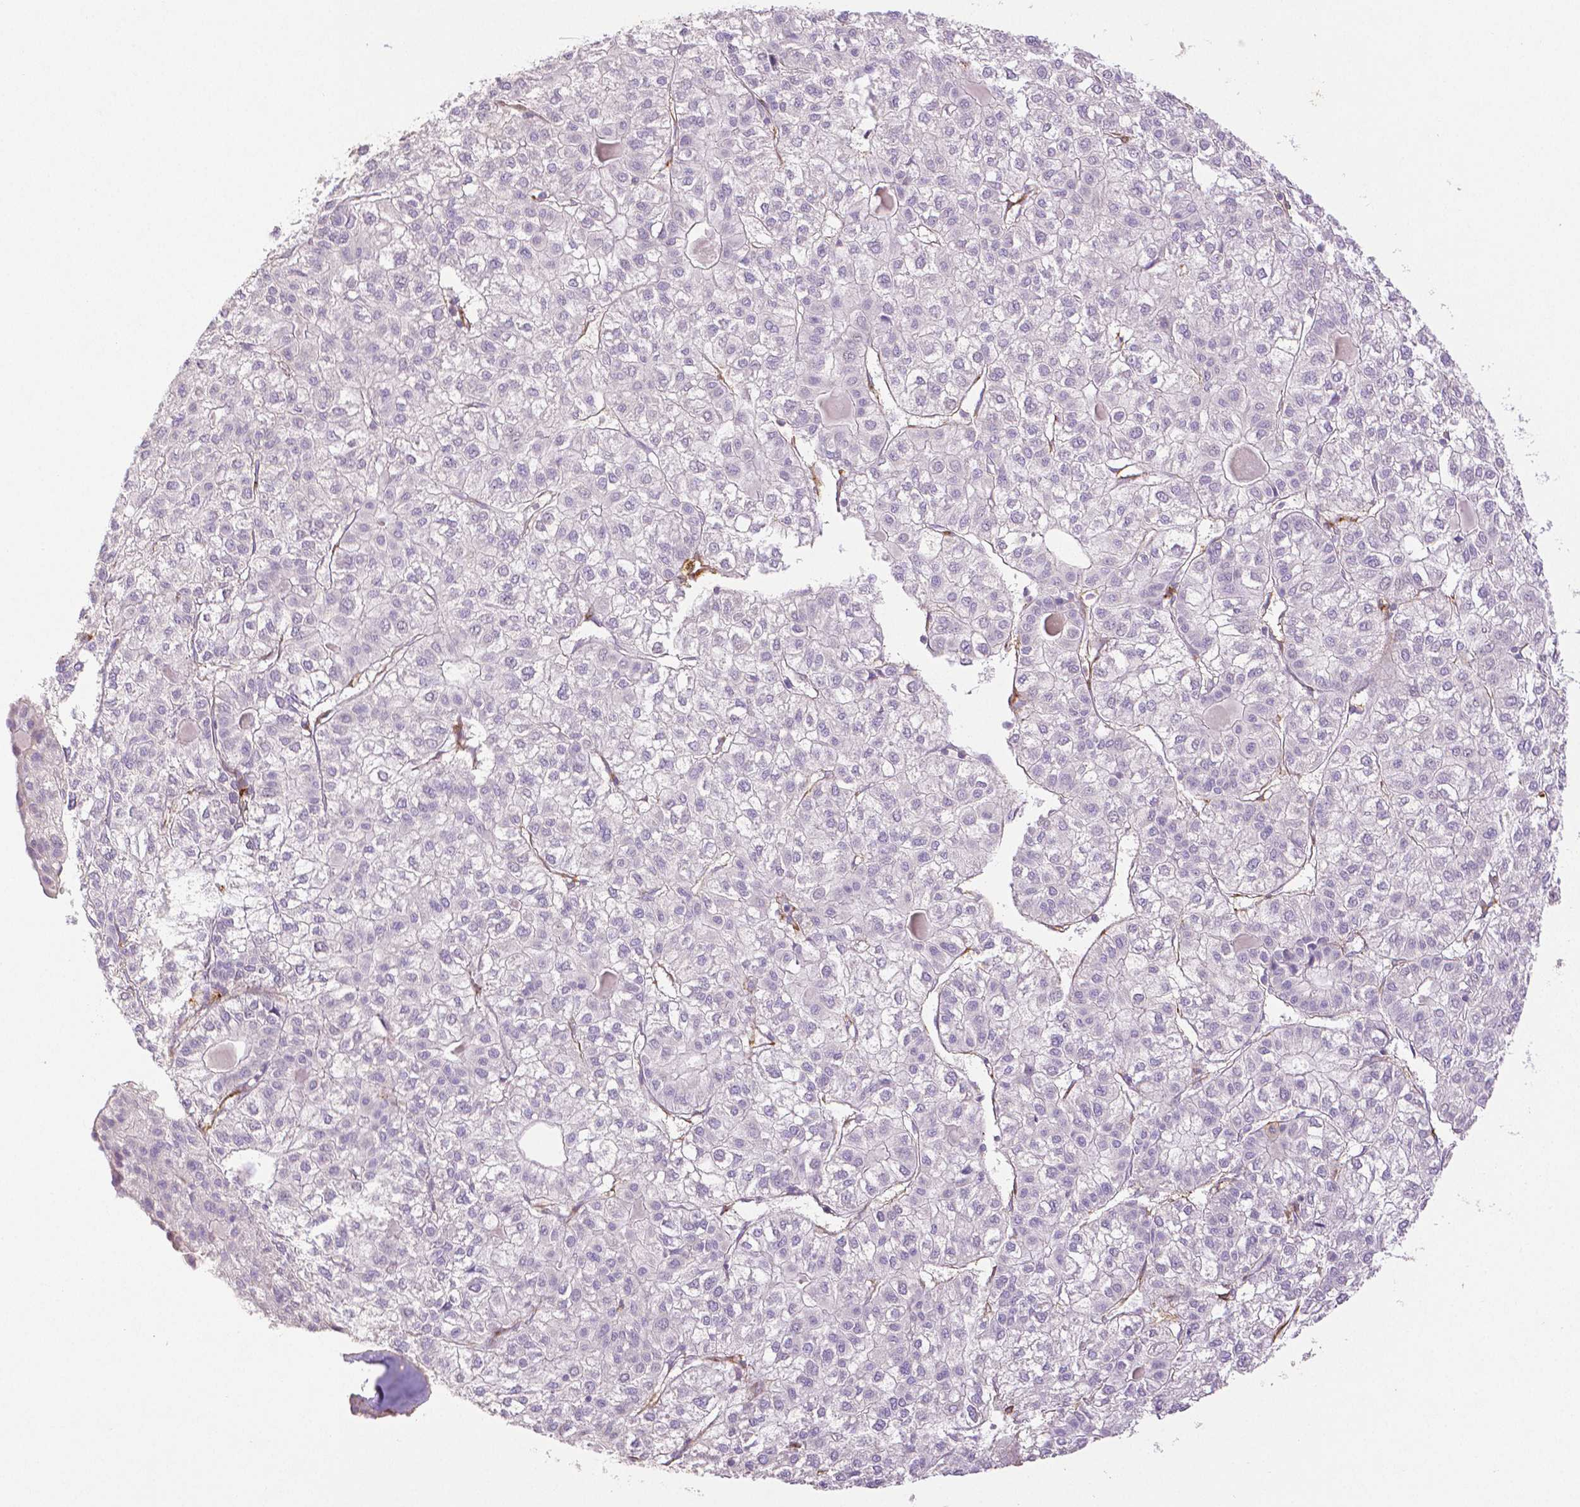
{"staining": {"intensity": "negative", "quantity": "none", "location": "none"}, "tissue": "liver cancer", "cell_type": "Tumor cells", "image_type": "cancer", "snomed": [{"axis": "morphology", "description": "Carcinoma, Hepatocellular, NOS"}, {"axis": "topography", "description": "Liver"}], "caption": "Liver cancer (hepatocellular carcinoma) was stained to show a protein in brown. There is no significant staining in tumor cells. (Stains: DAB immunohistochemistry (IHC) with hematoxylin counter stain, Microscopy: brightfield microscopy at high magnification).", "gene": "THY1", "patient": {"sex": "female", "age": 43}}